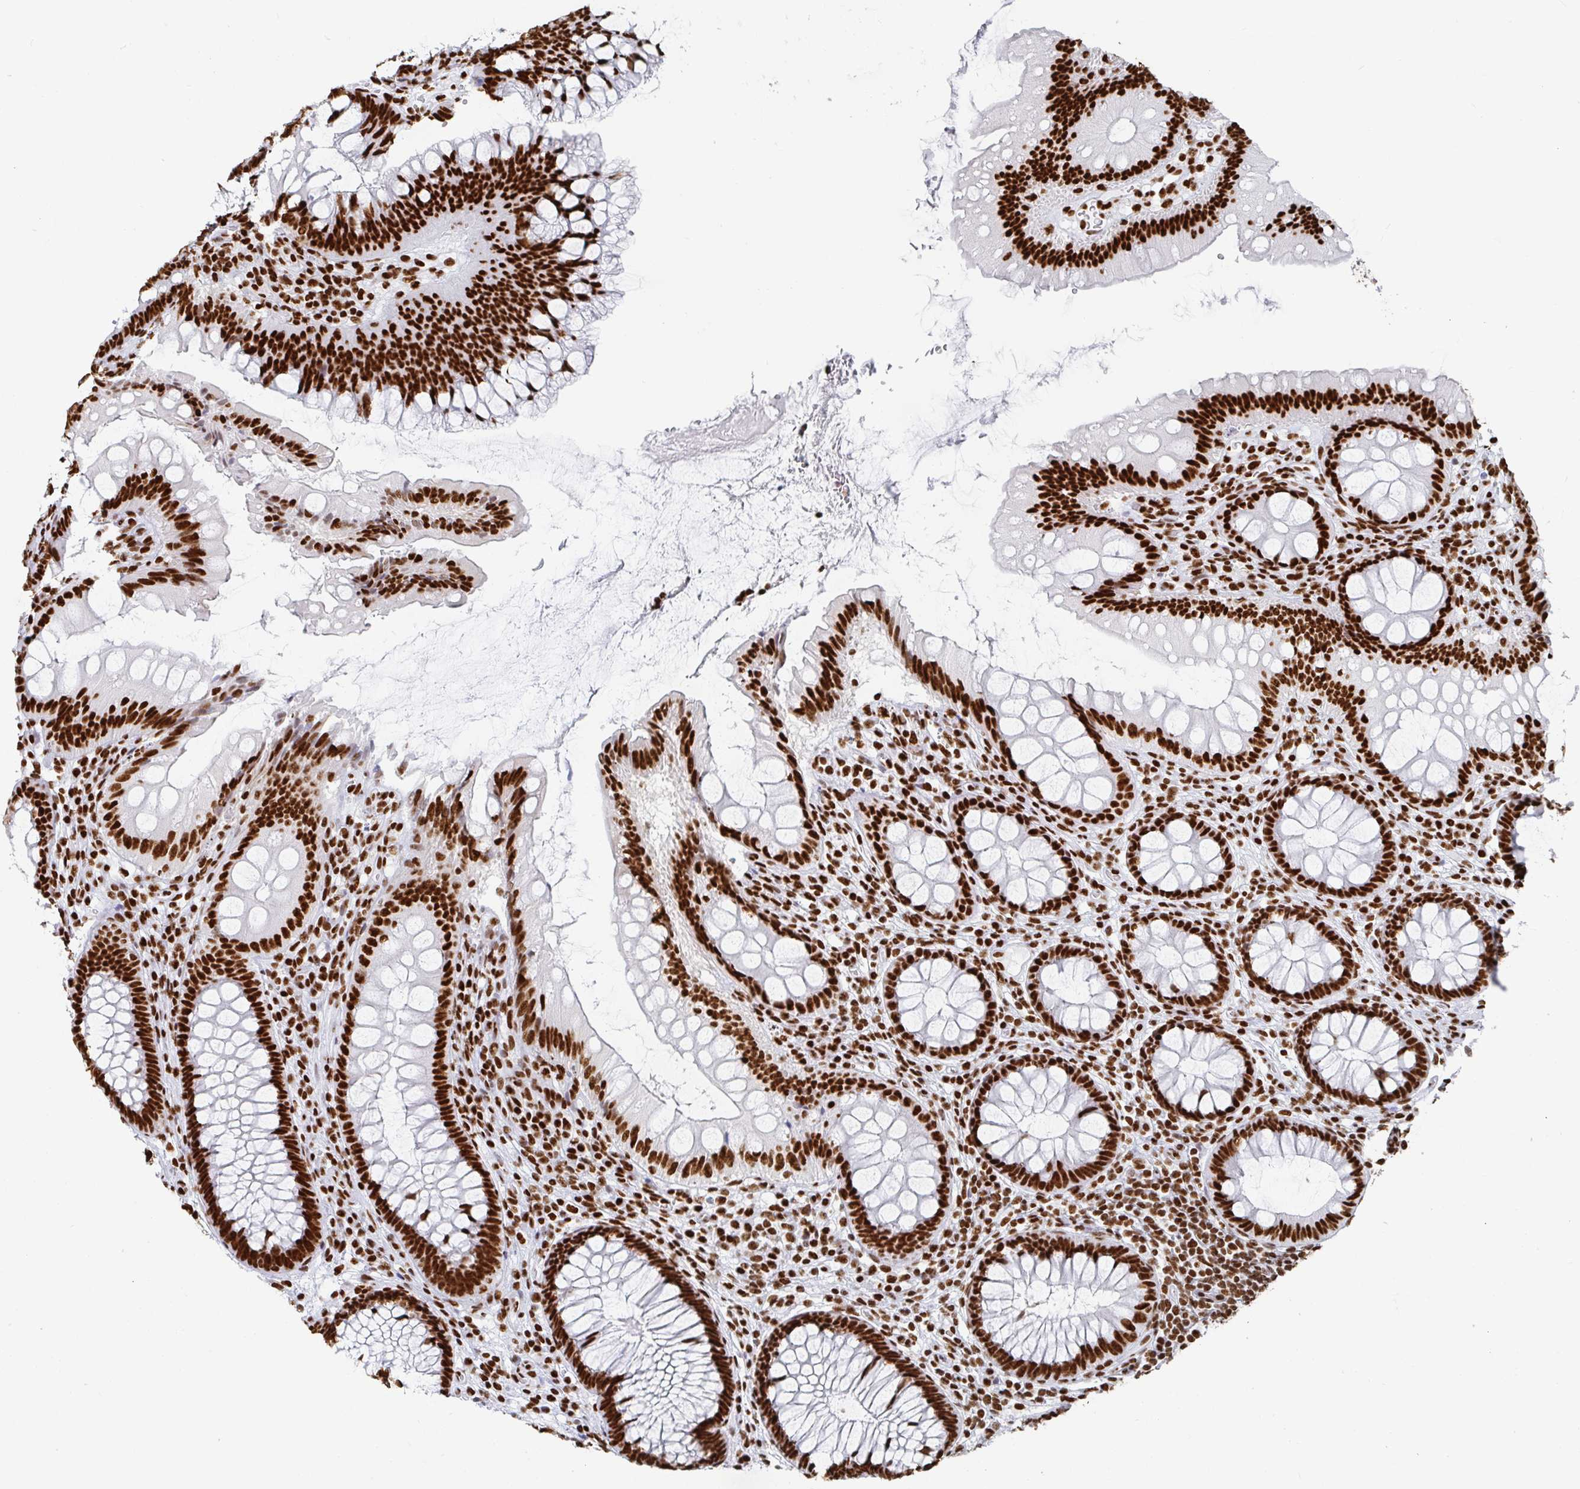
{"staining": {"intensity": "strong", "quantity": ">75%", "location": "nuclear"}, "tissue": "colon", "cell_type": "Endothelial cells", "image_type": "normal", "snomed": [{"axis": "morphology", "description": "Normal tissue, NOS"}, {"axis": "morphology", "description": "Adenoma, NOS"}, {"axis": "topography", "description": "Soft tissue"}, {"axis": "topography", "description": "Colon"}], "caption": "Human colon stained with a brown dye reveals strong nuclear positive expression in approximately >75% of endothelial cells.", "gene": "EWSR1", "patient": {"sex": "male", "age": 47}}